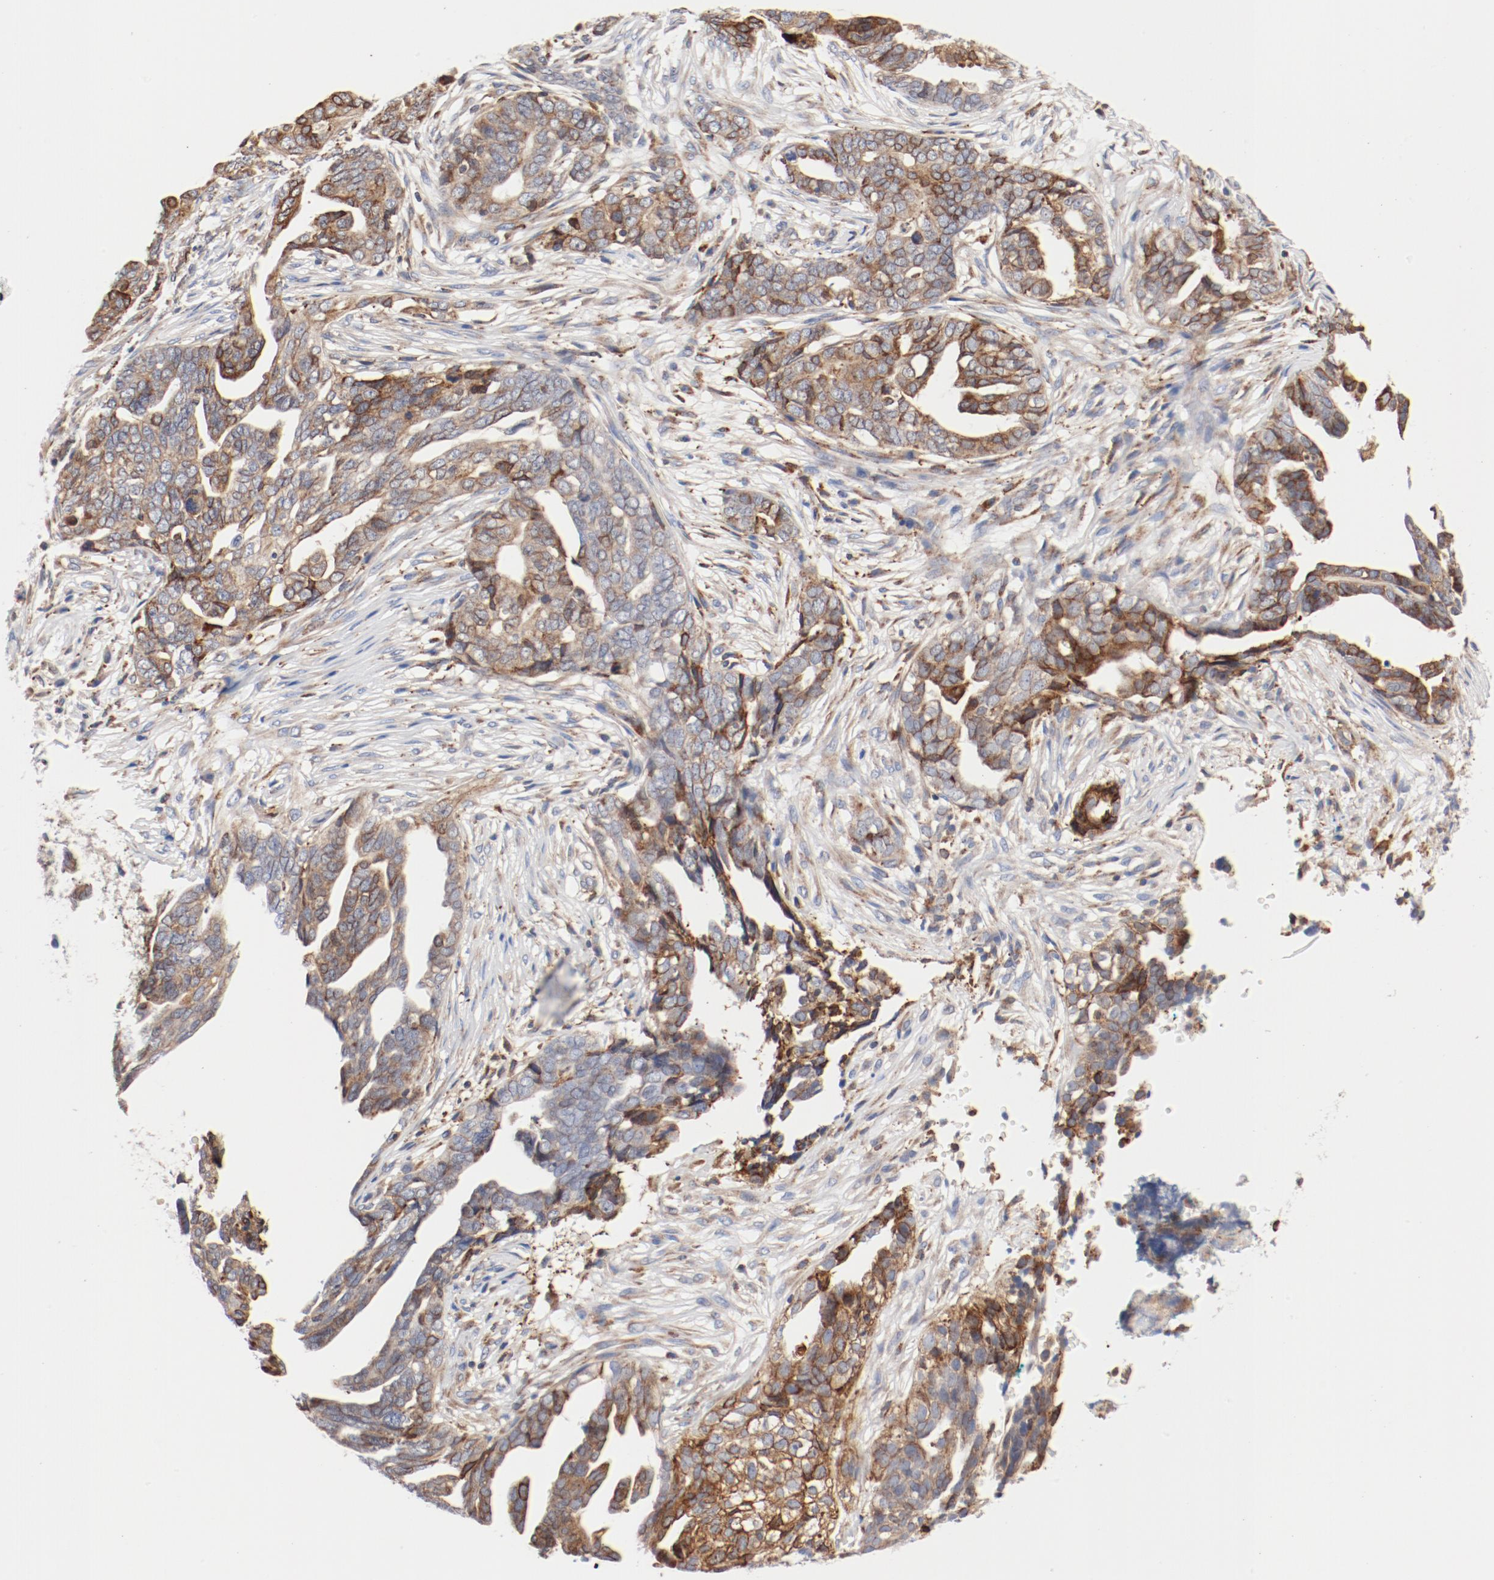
{"staining": {"intensity": "moderate", "quantity": ">75%", "location": "cytoplasmic/membranous"}, "tissue": "ovarian cancer", "cell_type": "Tumor cells", "image_type": "cancer", "snomed": [{"axis": "morphology", "description": "Normal tissue, NOS"}, {"axis": "morphology", "description": "Cystadenocarcinoma, serous, NOS"}, {"axis": "topography", "description": "Fallopian tube"}, {"axis": "topography", "description": "Ovary"}], "caption": "IHC of human ovarian cancer (serous cystadenocarcinoma) demonstrates medium levels of moderate cytoplasmic/membranous expression in about >75% of tumor cells.", "gene": "PDPK1", "patient": {"sex": "female", "age": 56}}